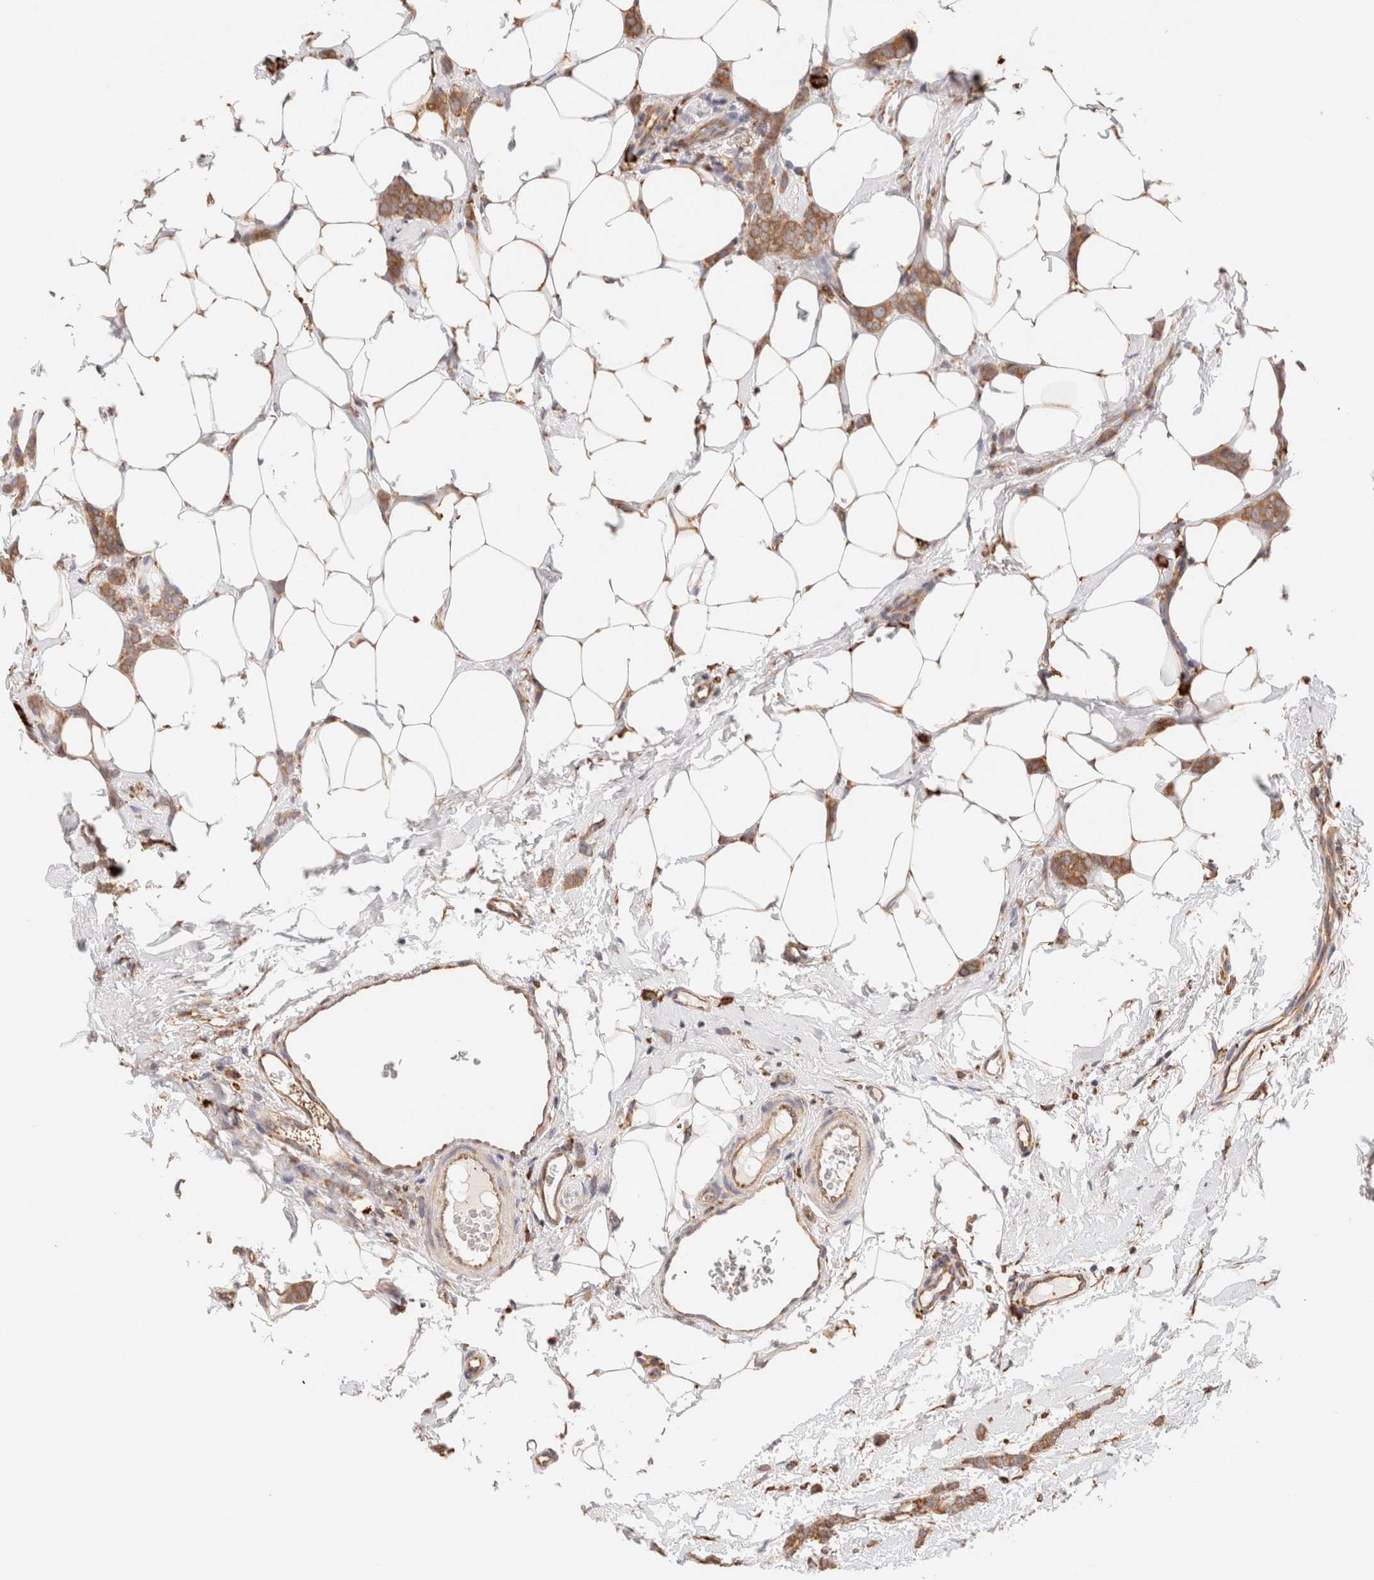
{"staining": {"intensity": "moderate", "quantity": ">75%", "location": "cytoplasmic/membranous"}, "tissue": "breast cancer", "cell_type": "Tumor cells", "image_type": "cancer", "snomed": [{"axis": "morphology", "description": "Lobular carcinoma"}, {"axis": "topography", "description": "Skin"}, {"axis": "topography", "description": "Breast"}], "caption": "Immunohistochemistry (IHC) micrograph of human breast cancer stained for a protein (brown), which reveals medium levels of moderate cytoplasmic/membranous positivity in about >75% of tumor cells.", "gene": "FER", "patient": {"sex": "female", "age": 46}}